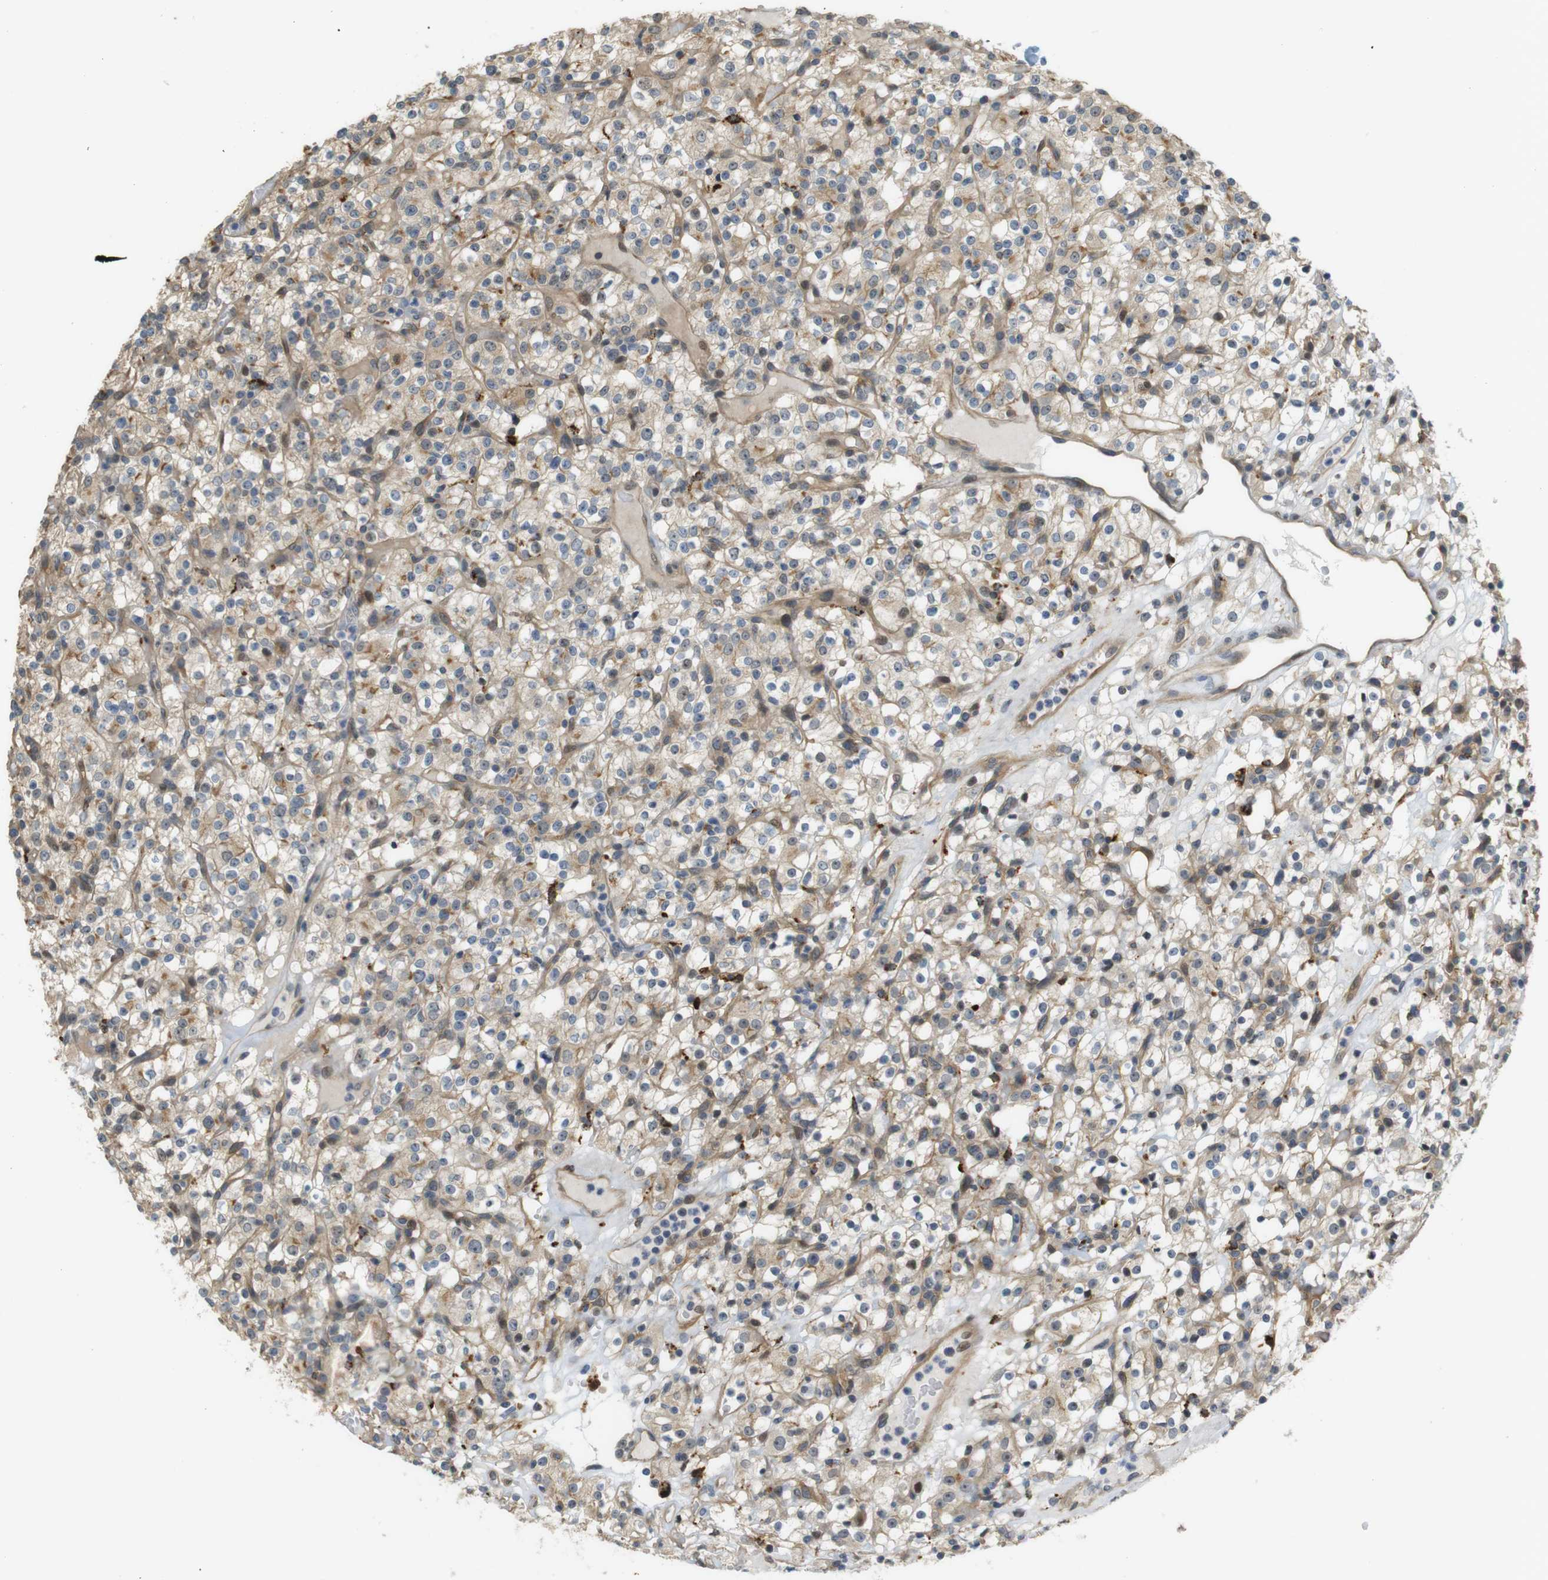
{"staining": {"intensity": "weak", "quantity": ">75%", "location": "cytoplasmic/membranous"}, "tissue": "renal cancer", "cell_type": "Tumor cells", "image_type": "cancer", "snomed": [{"axis": "morphology", "description": "Normal tissue, NOS"}, {"axis": "morphology", "description": "Adenocarcinoma, NOS"}, {"axis": "topography", "description": "Kidney"}], "caption": "An immunohistochemistry (IHC) micrograph of neoplastic tissue is shown. Protein staining in brown shows weak cytoplasmic/membranous positivity in adenocarcinoma (renal) within tumor cells.", "gene": "TSPAN9", "patient": {"sex": "female", "age": 72}}